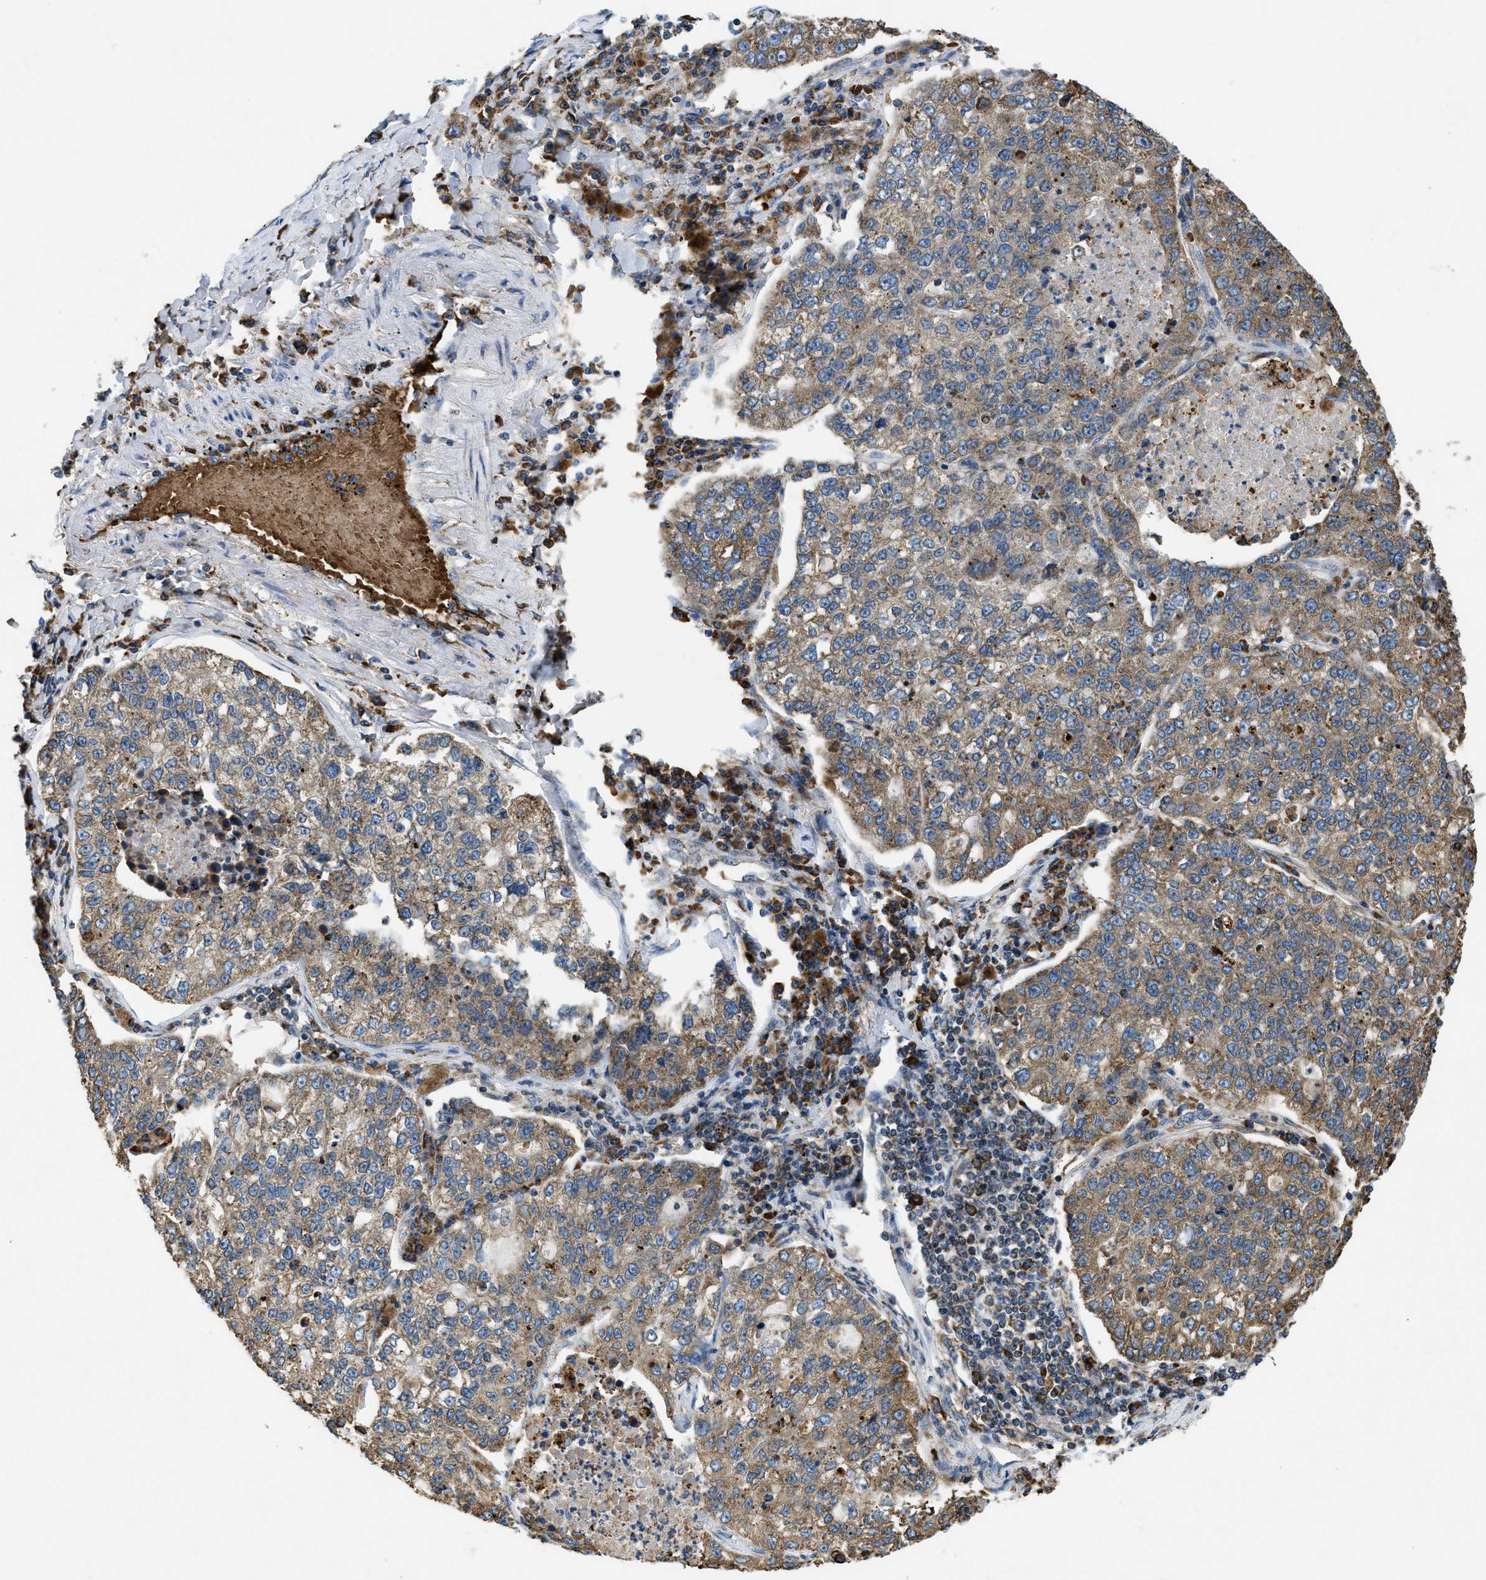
{"staining": {"intensity": "moderate", "quantity": ">75%", "location": "cytoplasmic/membranous"}, "tissue": "lung cancer", "cell_type": "Tumor cells", "image_type": "cancer", "snomed": [{"axis": "morphology", "description": "Adenocarcinoma, NOS"}, {"axis": "topography", "description": "Lung"}], "caption": "A high-resolution photomicrograph shows IHC staining of adenocarcinoma (lung), which demonstrates moderate cytoplasmic/membranous positivity in about >75% of tumor cells.", "gene": "CSPG4", "patient": {"sex": "male", "age": 49}}